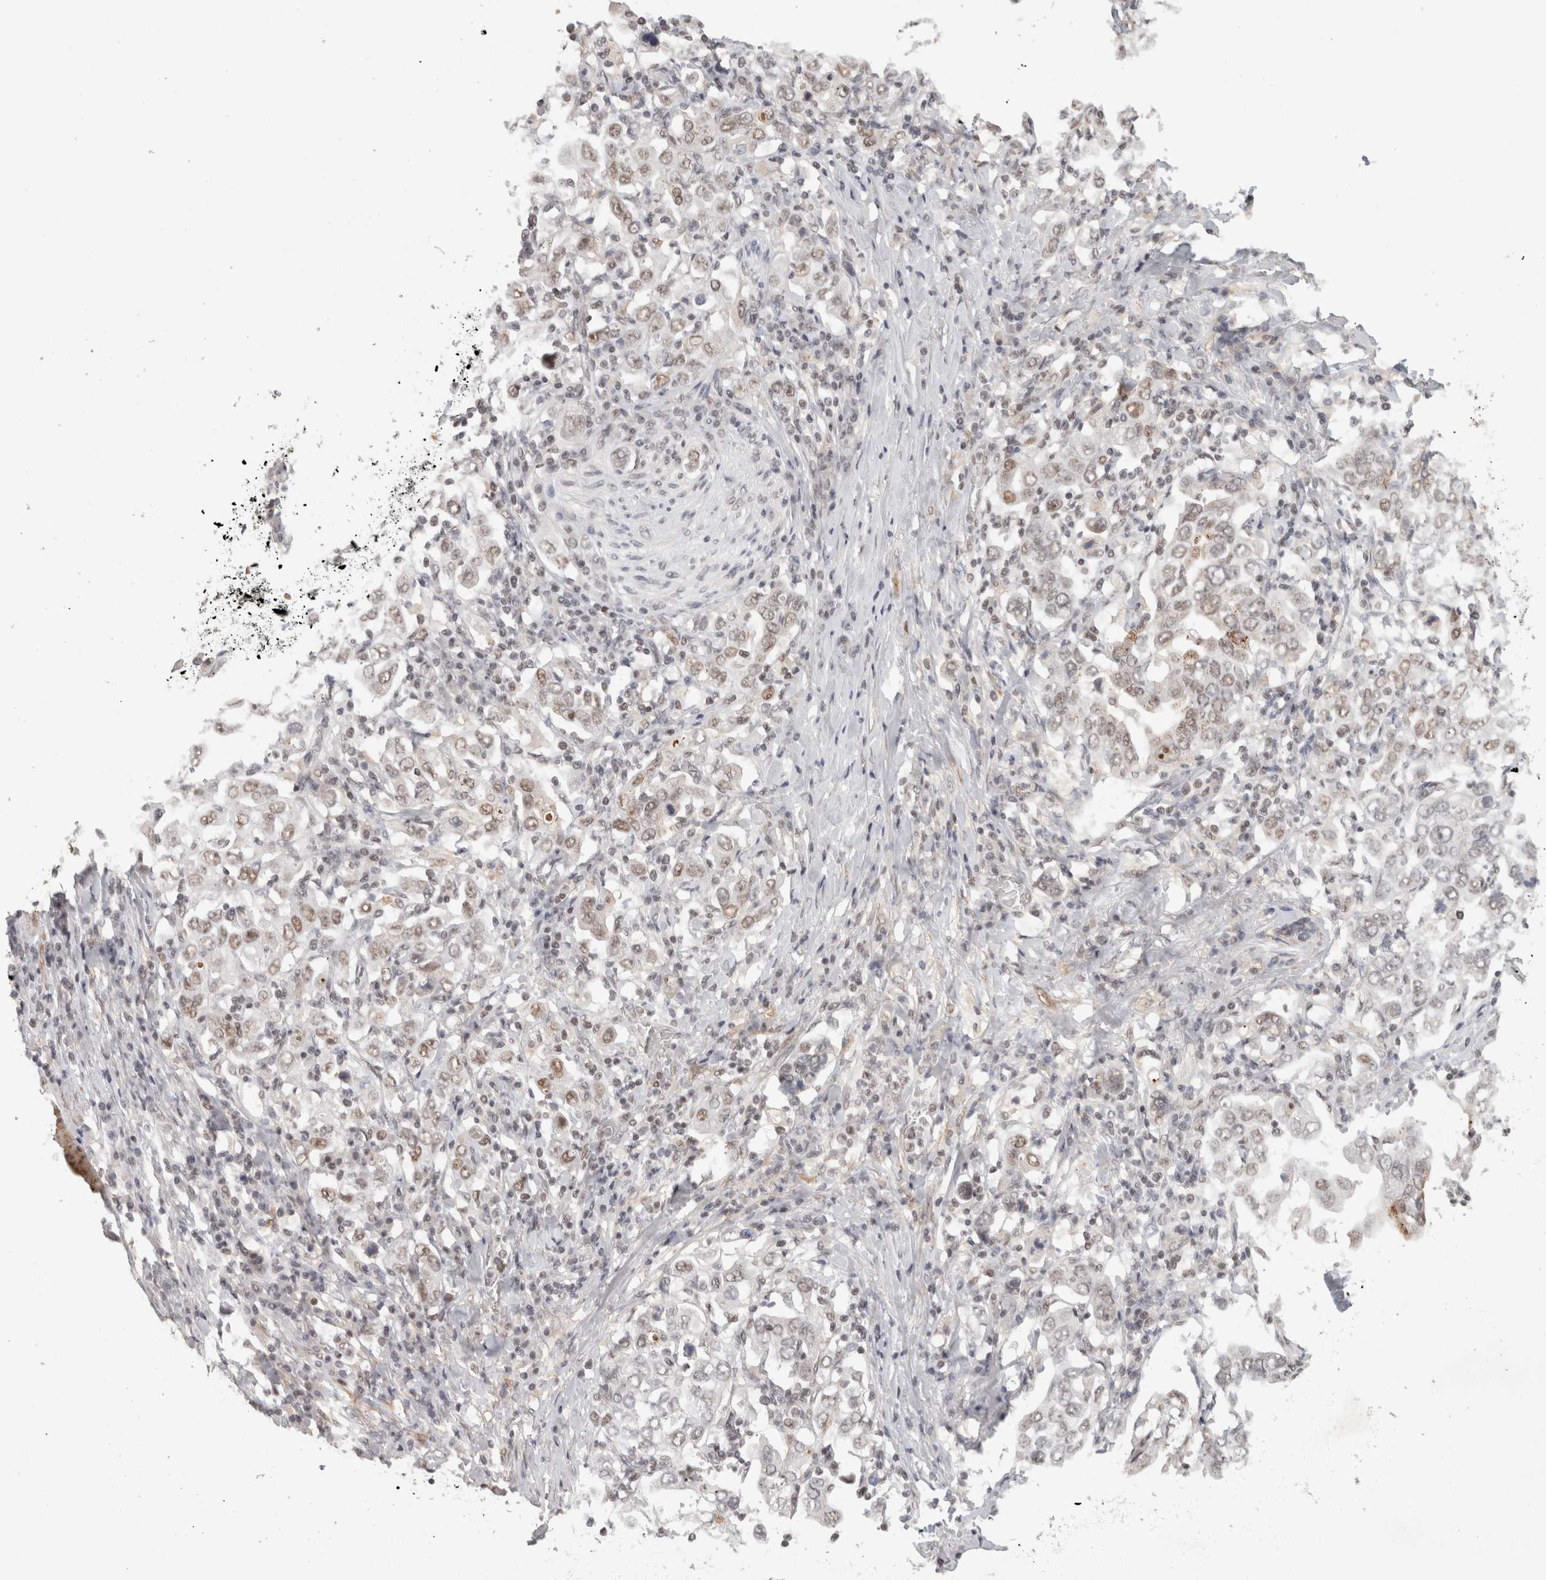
{"staining": {"intensity": "weak", "quantity": "25%-75%", "location": "nuclear"}, "tissue": "stomach cancer", "cell_type": "Tumor cells", "image_type": "cancer", "snomed": [{"axis": "morphology", "description": "Adenocarcinoma, NOS"}, {"axis": "topography", "description": "Stomach, upper"}], "caption": "Protein analysis of stomach cancer tissue displays weak nuclear positivity in about 25%-75% of tumor cells. (Brightfield microscopy of DAB IHC at high magnification).", "gene": "ZNF830", "patient": {"sex": "male", "age": 62}}